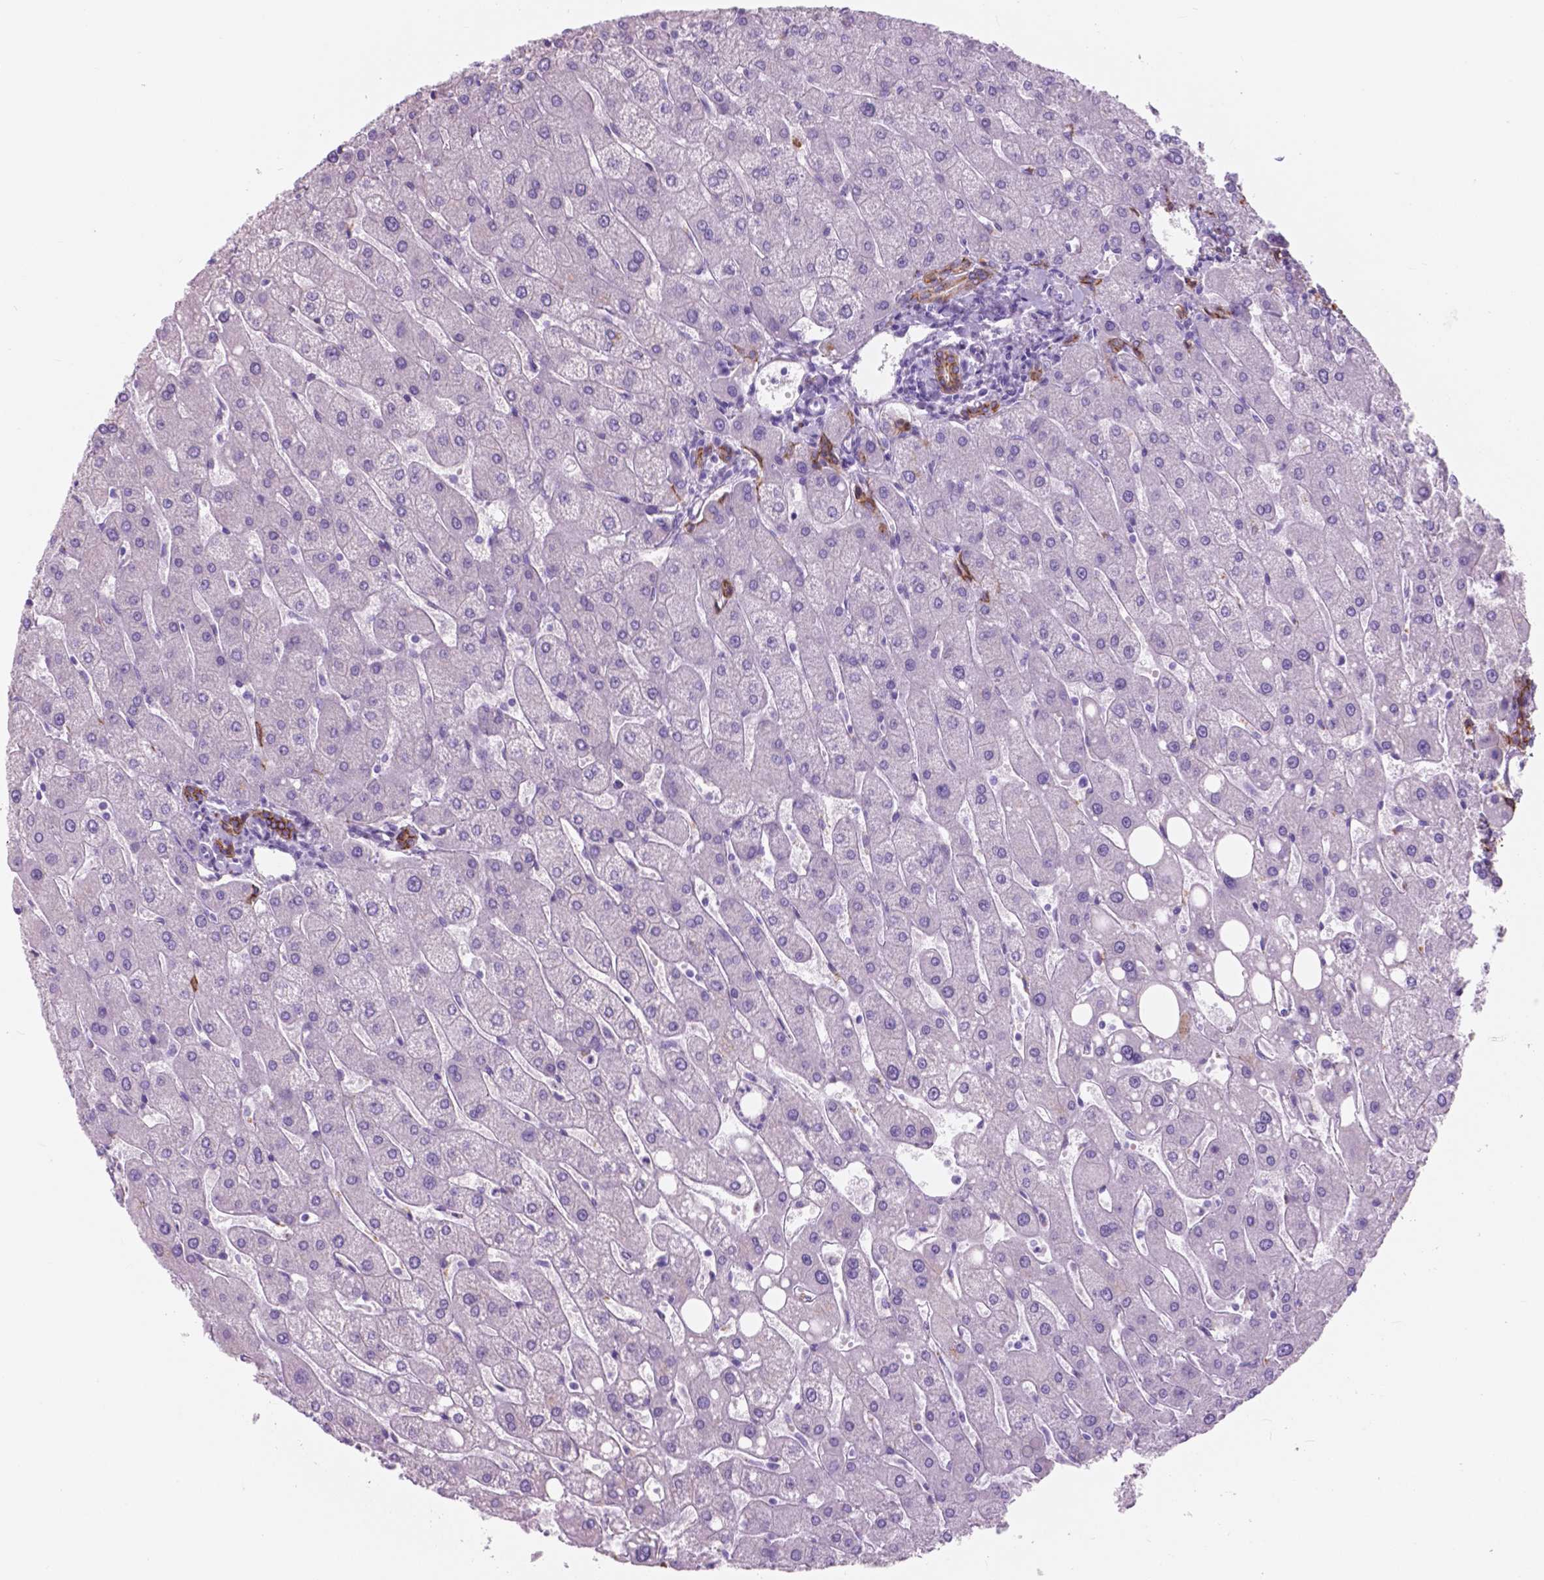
{"staining": {"intensity": "moderate", "quantity": ">75%", "location": "cytoplasmic/membranous"}, "tissue": "liver", "cell_type": "Cholangiocytes", "image_type": "normal", "snomed": [{"axis": "morphology", "description": "Normal tissue, NOS"}, {"axis": "topography", "description": "Liver"}], "caption": "Brown immunohistochemical staining in normal human liver reveals moderate cytoplasmic/membranous positivity in approximately >75% of cholangiocytes. (DAB IHC, brown staining for protein, blue staining for nuclei).", "gene": "FXYD2", "patient": {"sex": "male", "age": 67}}